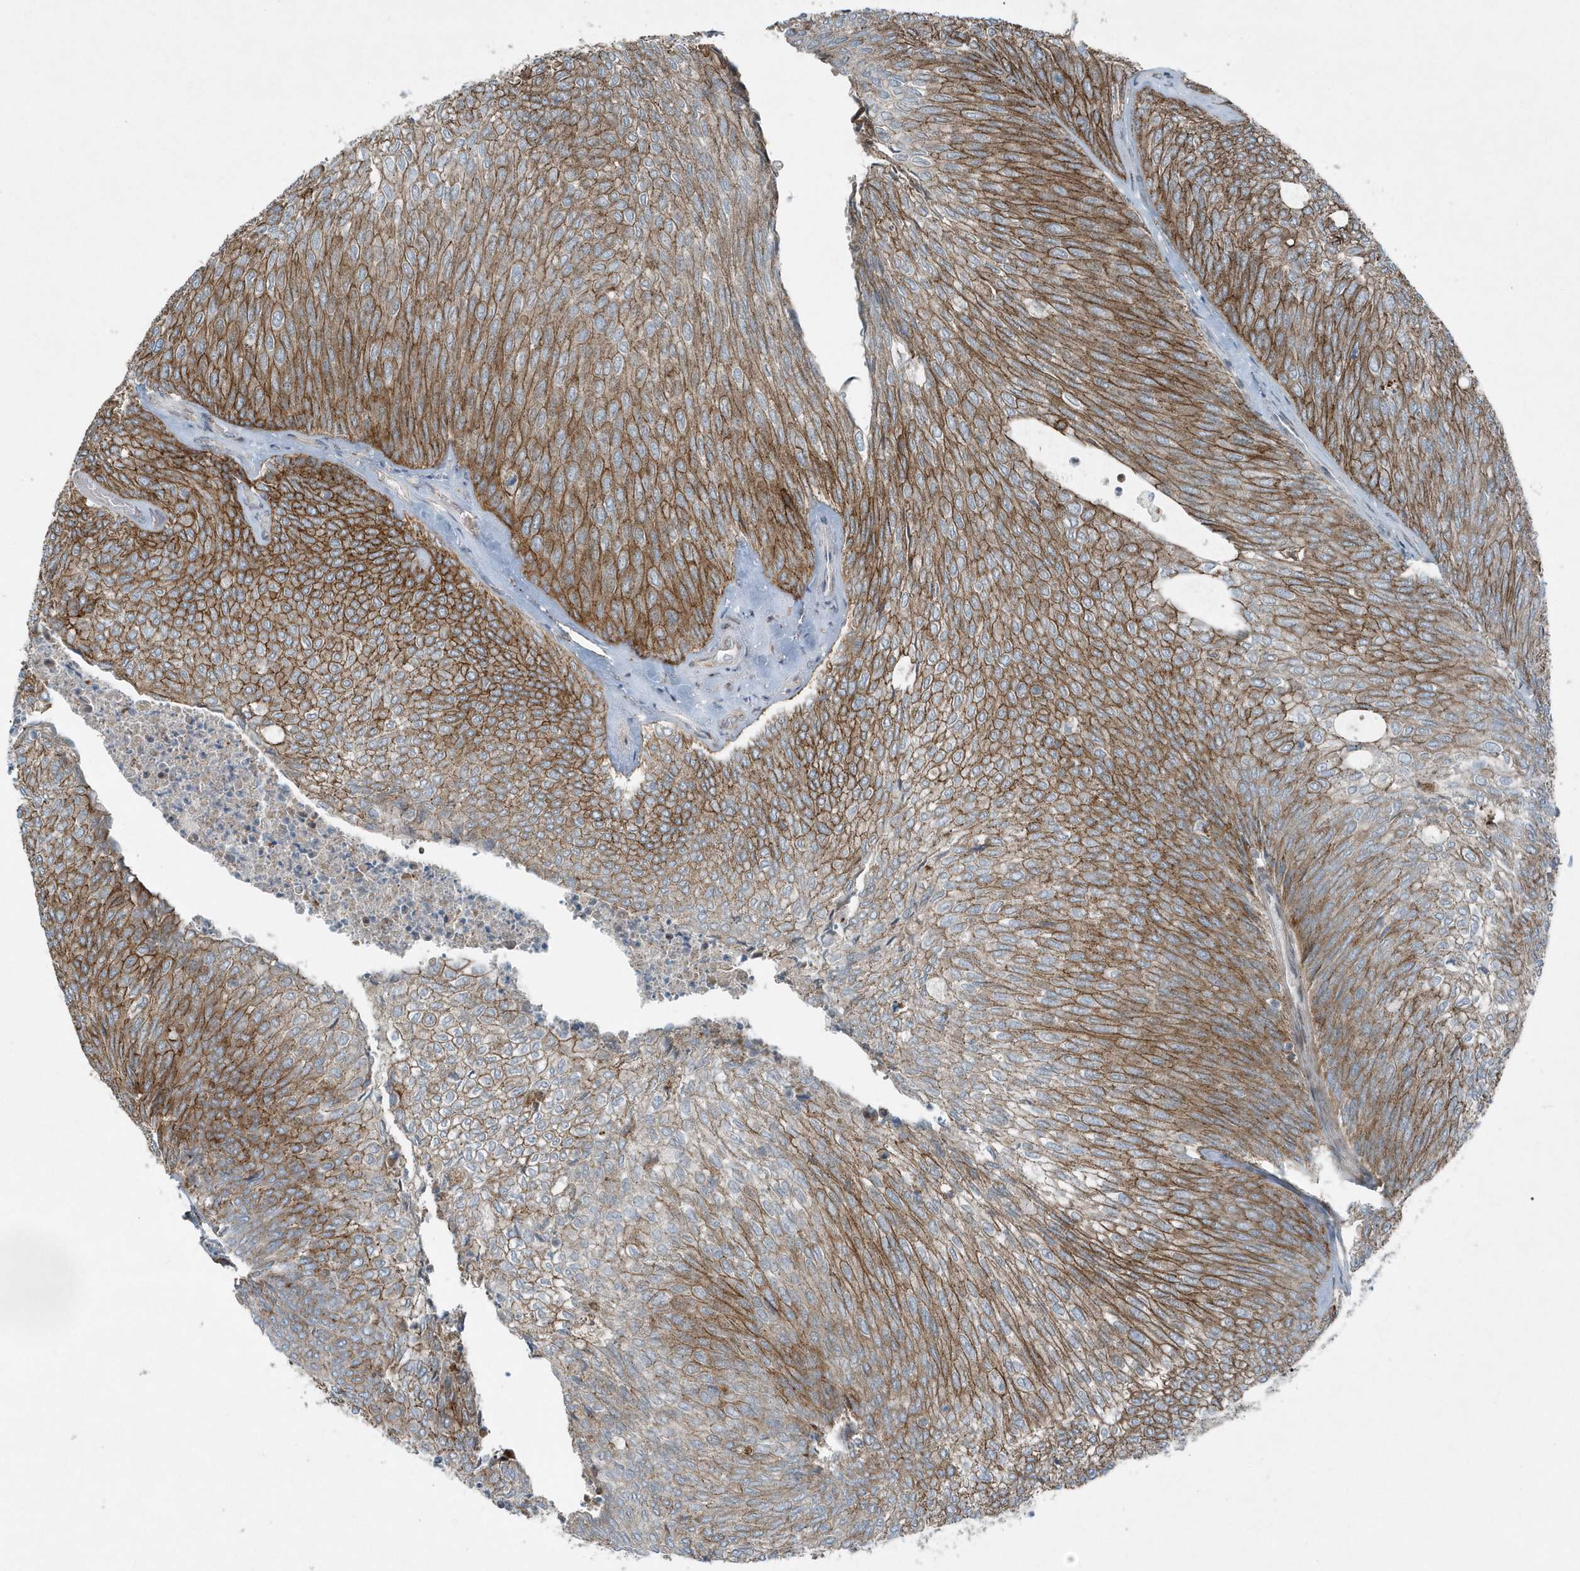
{"staining": {"intensity": "moderate", "quantity": ">75%", "location": "cytoplasmic/membranous"}, "tissue": "urothelial cancer", "cell_type": "Tumor cells", "image_type": "cancer", "snomed": [{"axis": "morphology", "description": "Urothelial carcinoma, Low grade"}, {"axis": "topography", "description": "Urinary bladder"}], "caption": "Urothelial cancer stained for a protein exhibits moderate cytoplasmic/membranous positivity in tumor cells.", "gene": "GCC2", "patient": {"sex": "female", "age": 79}}